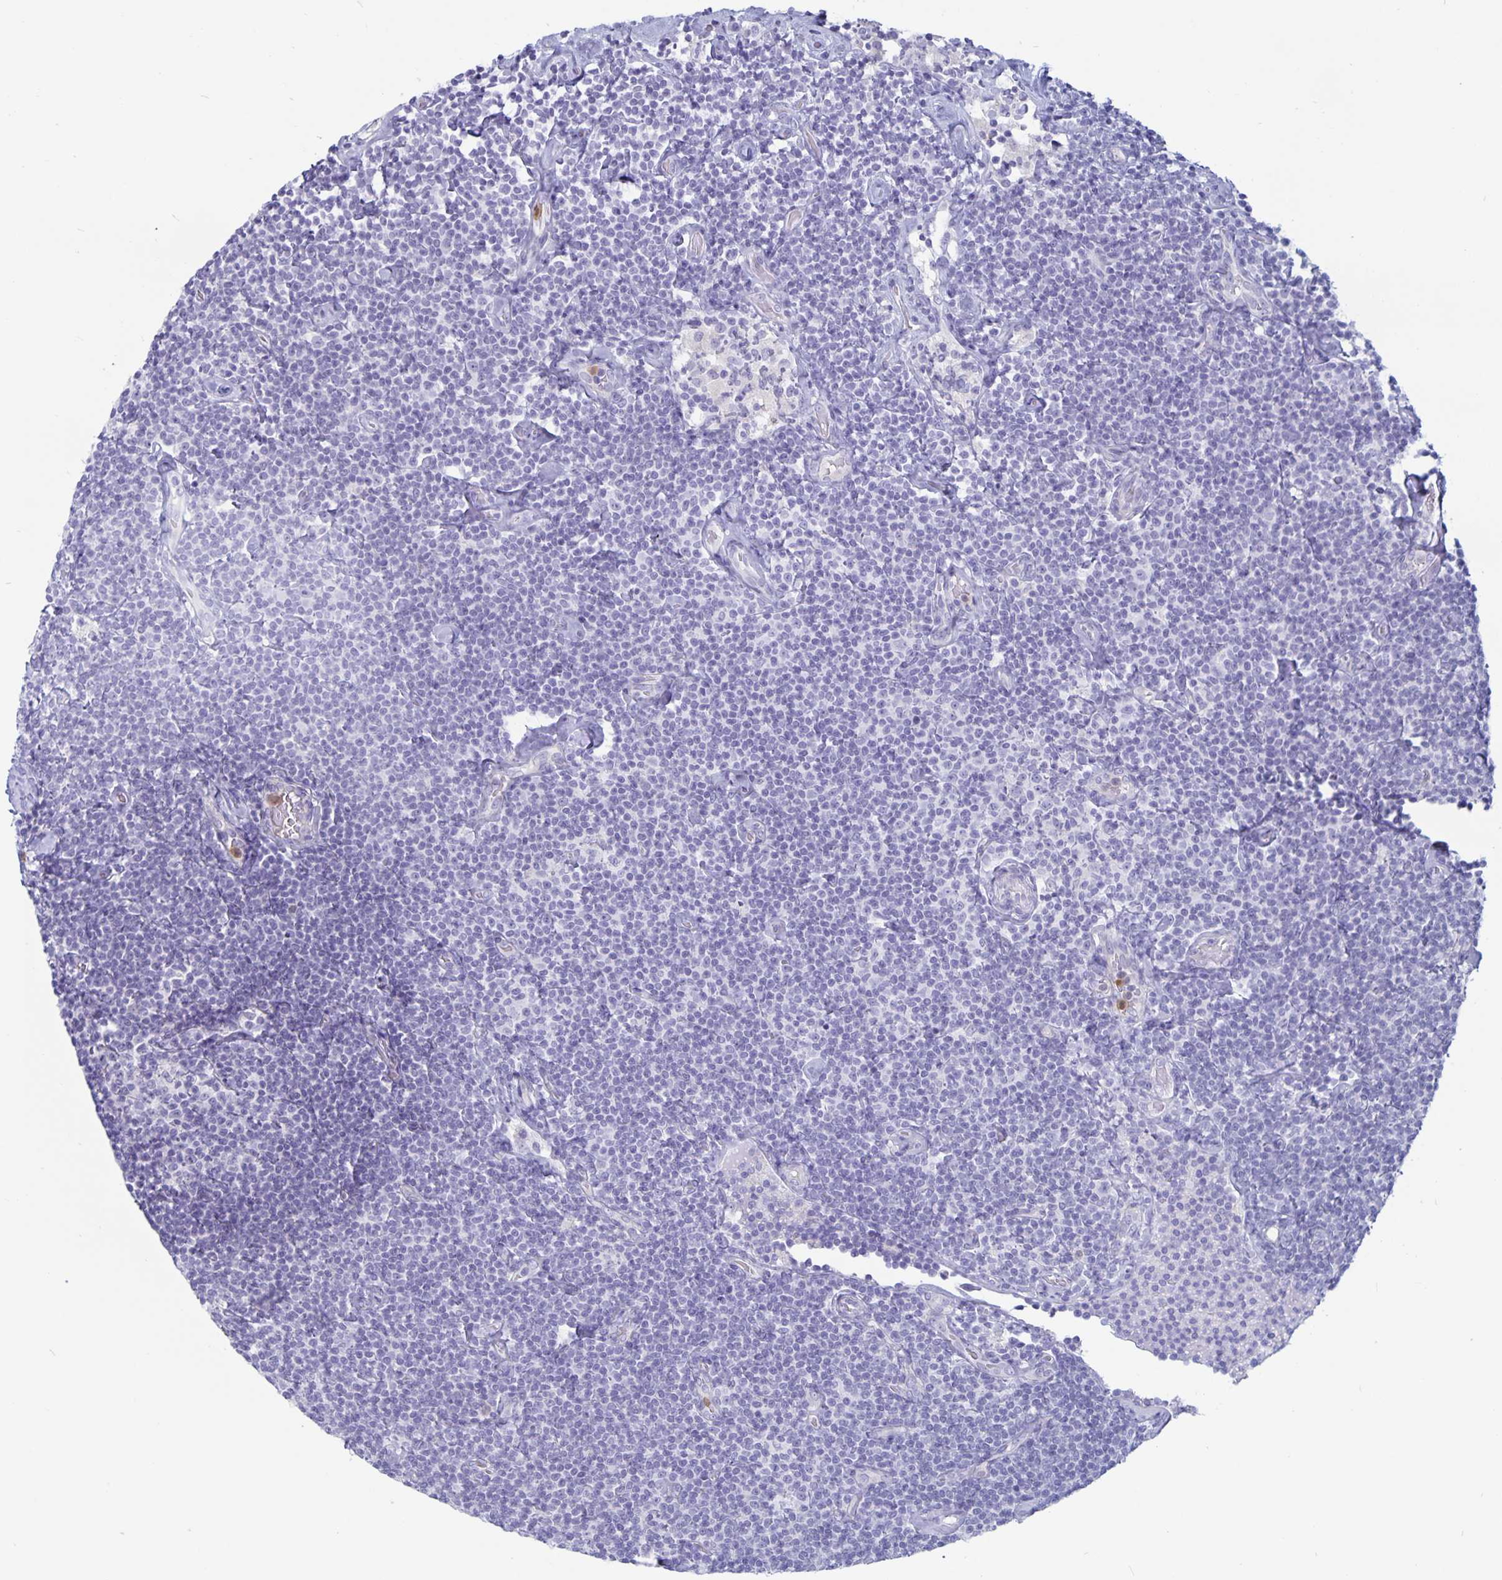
{"staining": {"intensity": "negative", "quantity": "none", "location": "none"}, "tissue": "lymphoma", "cell_type": "Tumor cells", "image_type": "cancer", "snomed": [{"axis": "morphology", "description": "Malignant lymphoma, non-Hodgkin's type, Low grade"}, {"axis": "topography", "description": "Lymph node"}], "caption": "Tumor cells show no significant protein expression in malignant lymphoma, non-Hodgkin's type (low-grade).", "gene": "PLCB3", "patient": {"sex": "male", "age": 81}}